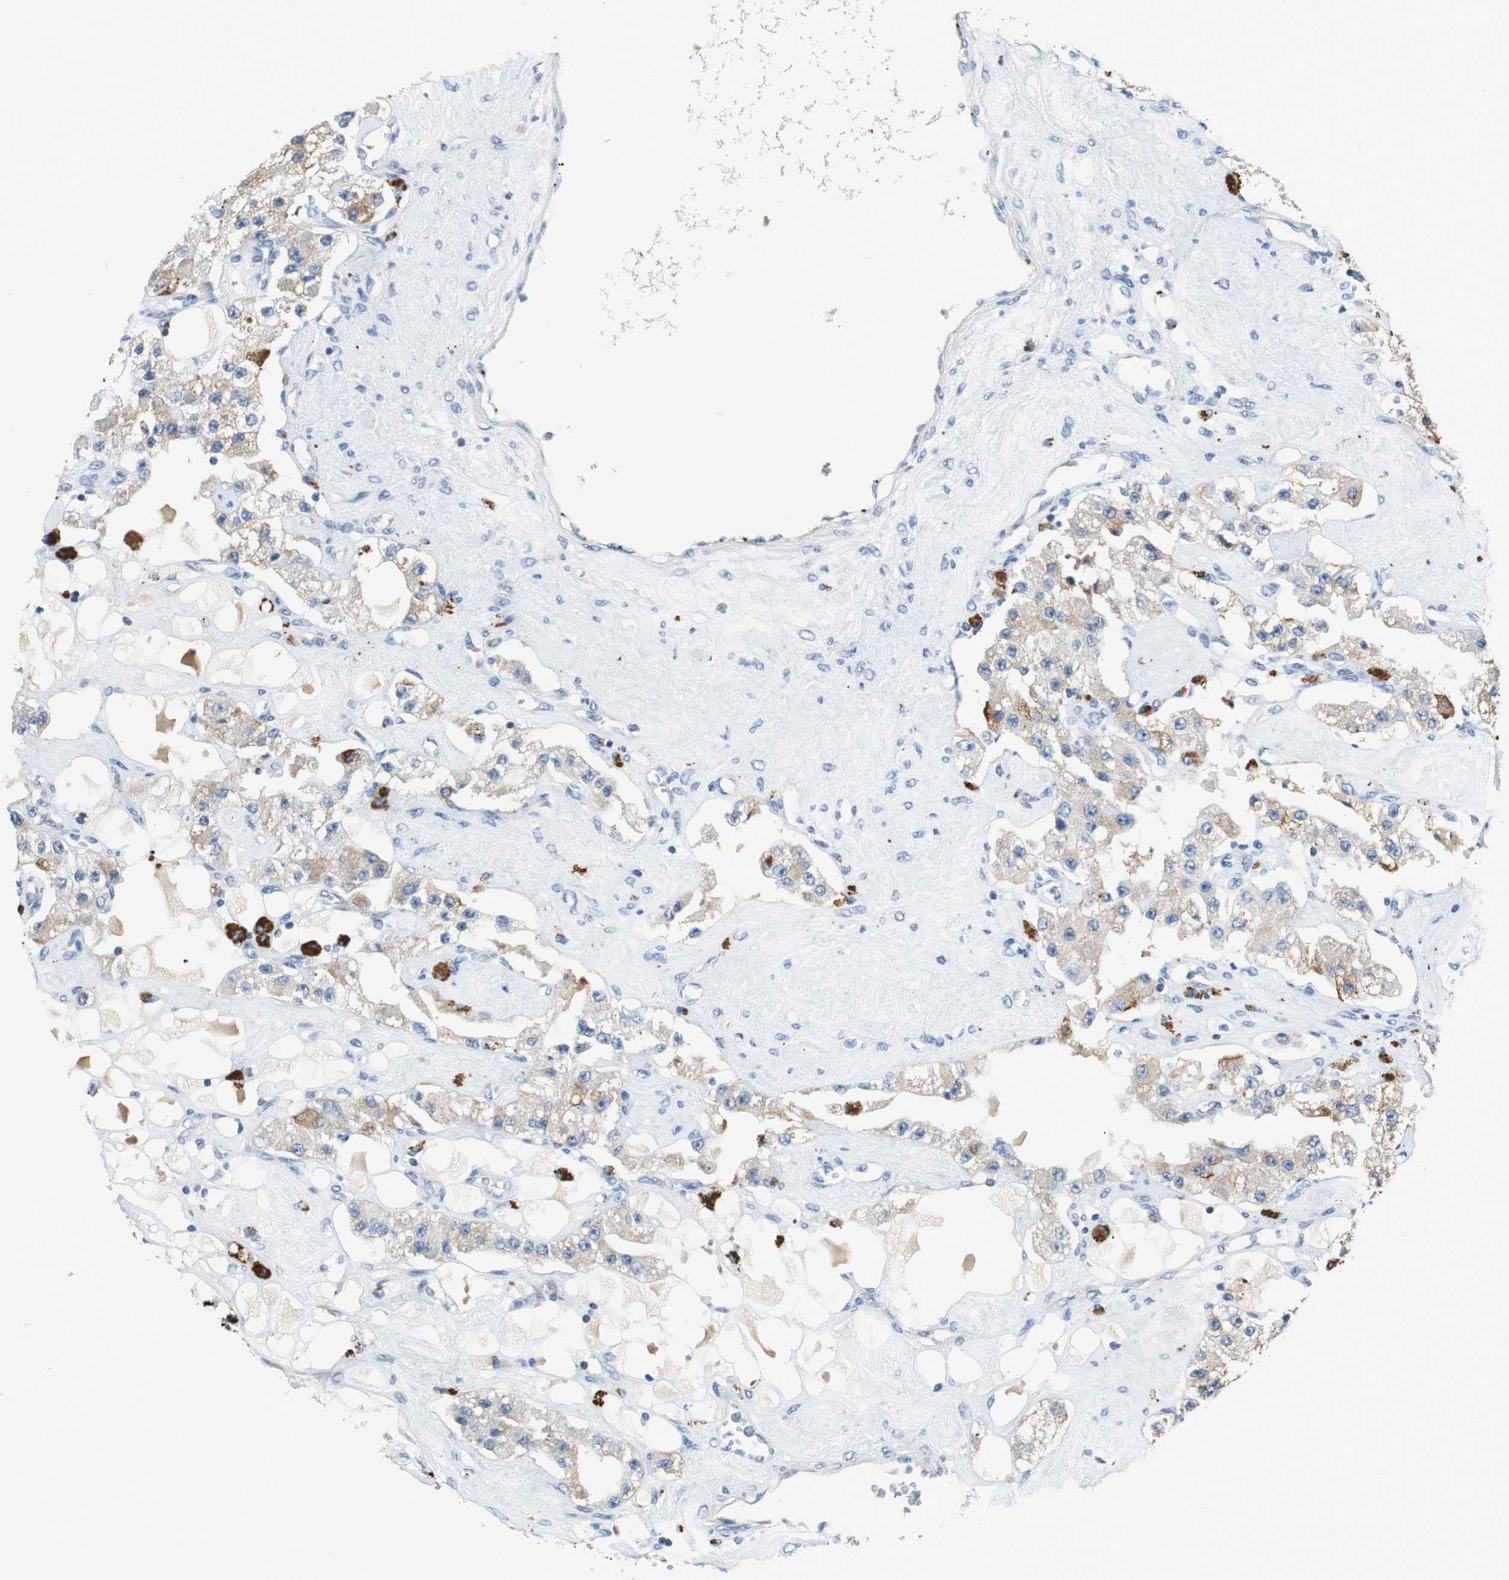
{"staining": {"intensity": "weak", "quantity": "25%-75%", "location": "cytoplasmic/membranous"}, "tissue": "carcinoid", "cell_type": "Tumor cells", "image_type": "cancer", "snomed": [{"axis": "morphology", "description": "Carcinoid, malignant, NOS"}, {"axis": "topography", "description": "Pancreas"}], "caption": "Immunohistochemical staining of carcinoid displays weak cytoplasmic/membranous protein expression in about 25%-75% of tumor cells.", "gene": "NLGN1", "patient": {"sex": "male", "age": 41}}